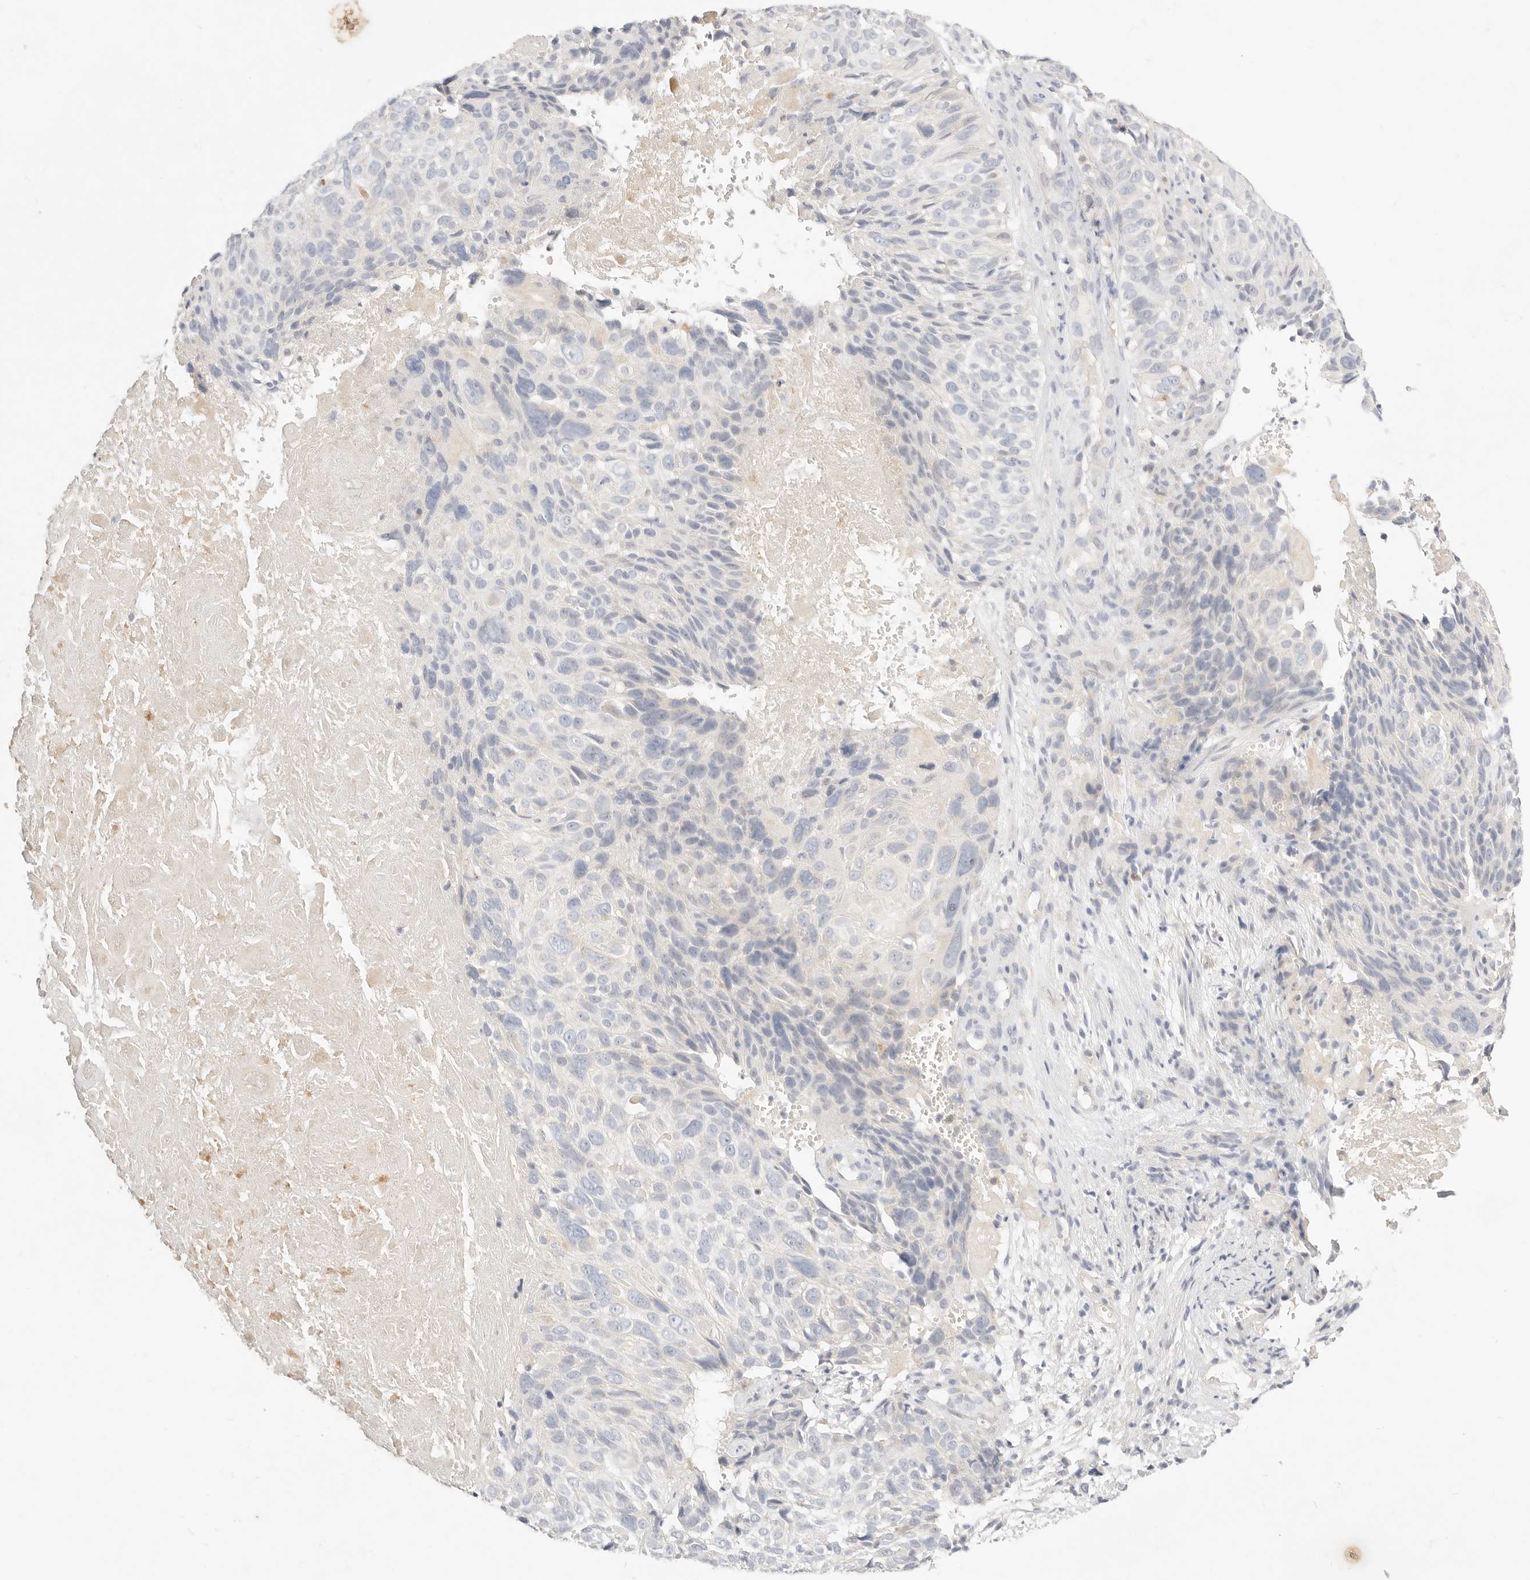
{"staining": {"intensity": "negative", "quantity": "none", "location": "none"}, "tissue": "cervical cancer", "cell_type": "Tumor cells", "image_type": "cancer", "snomed": [{"axis": "morphology", "description": "Squamous cell carcinoma, NOS"}, {"axis": "topography", "description": "Cervix"}], "caption": "Cervical cancer stained for a protein using immunohistochemistry demonstrates no positivity tumor cells.", "gene": "ACOX1", "patient": {"sex": "female", "age": 74}}